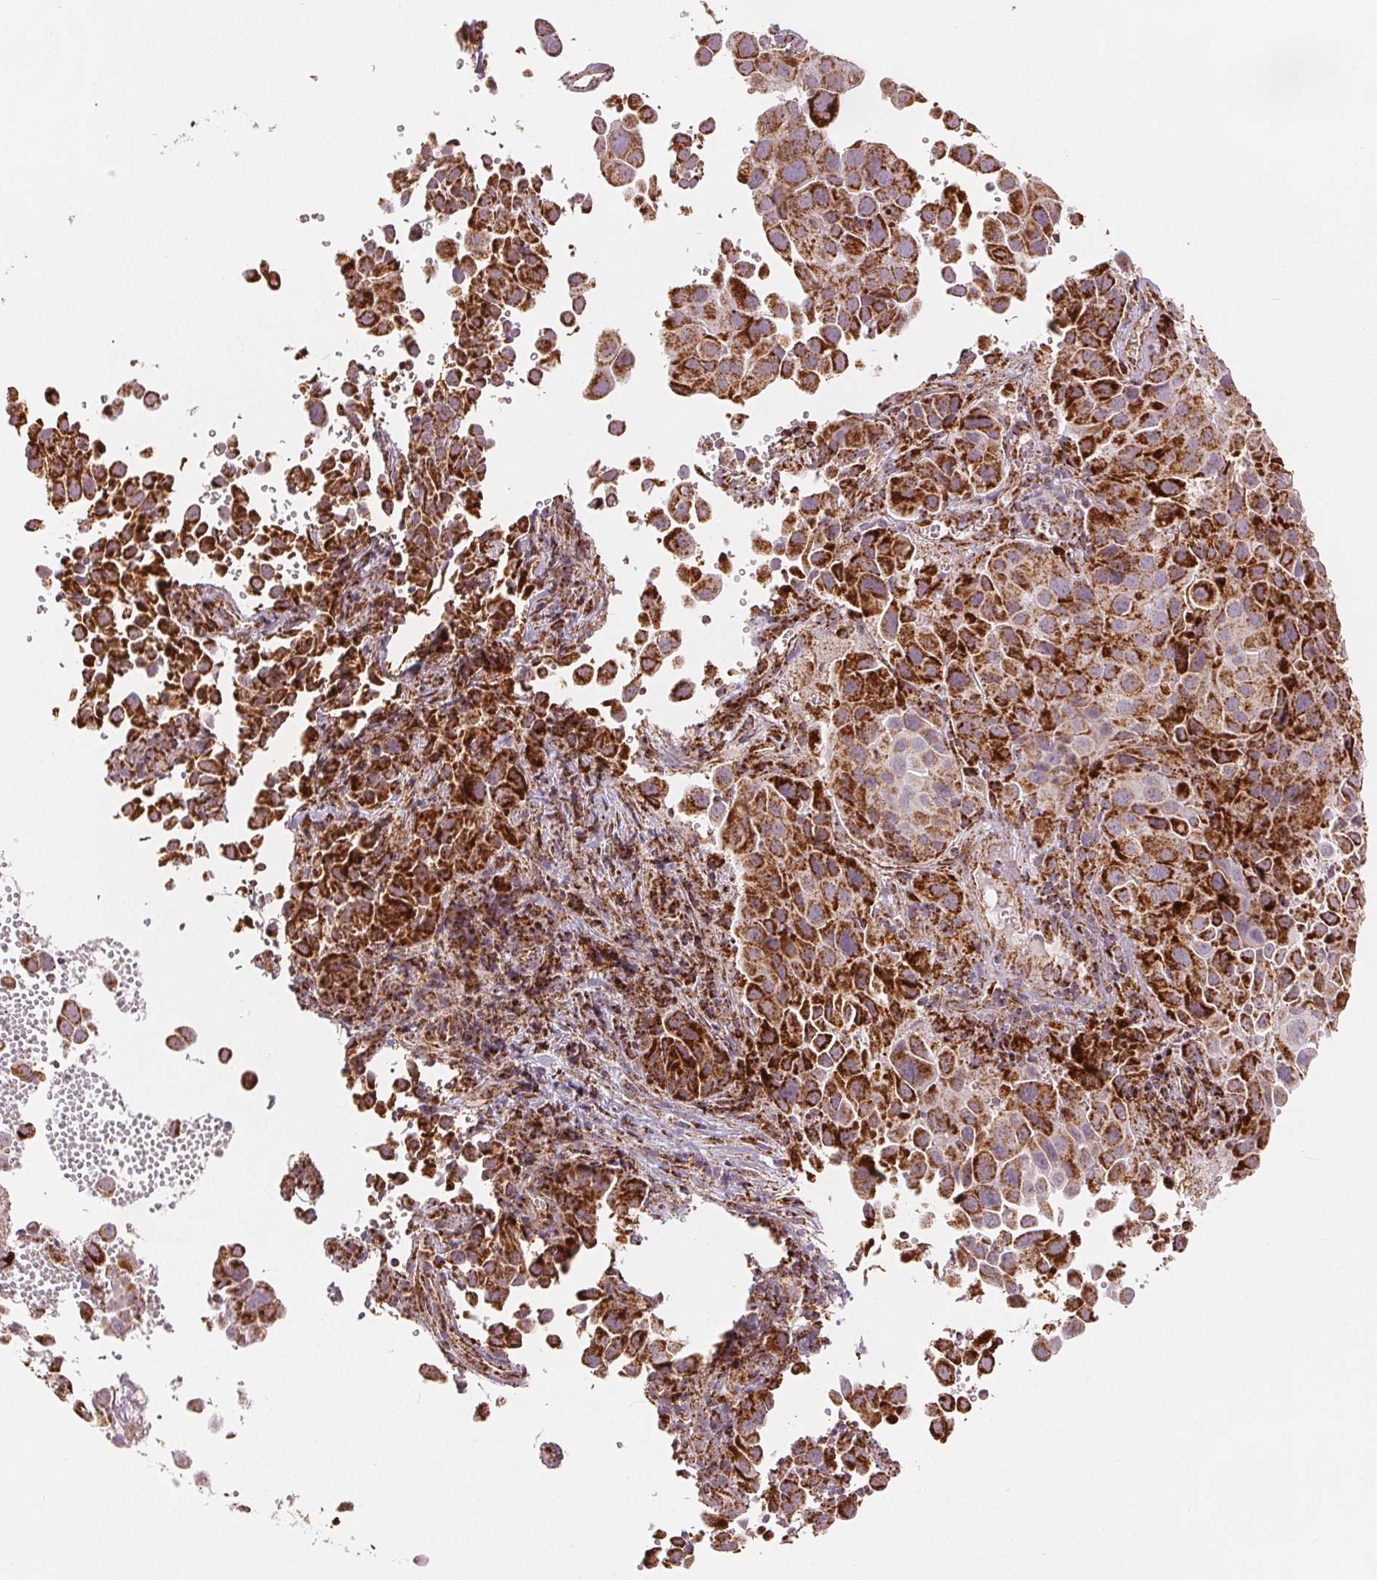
{"staining": {"intensity": "strong", "quantity": "25%-75%", "location": "cytoplasmic/membranous"}, "tissue": "cervical cancer", "cell_type": "Tumor cells", "image_type": "cancer", "snomed": [{"axis": "morphology", "description": "Squamous cell carcinoma, NOS"}, {"axis": "topography", "description": "Cervix"}], "caption": "Brown immunohistochemical staining in cervical squamous cell carcinoma shows strong cytoplasmic/membranous staining in approximately 25%-75% of tumor cells.", "gene": "SDHB", "patient": {"sex": "female", "age": 55}}